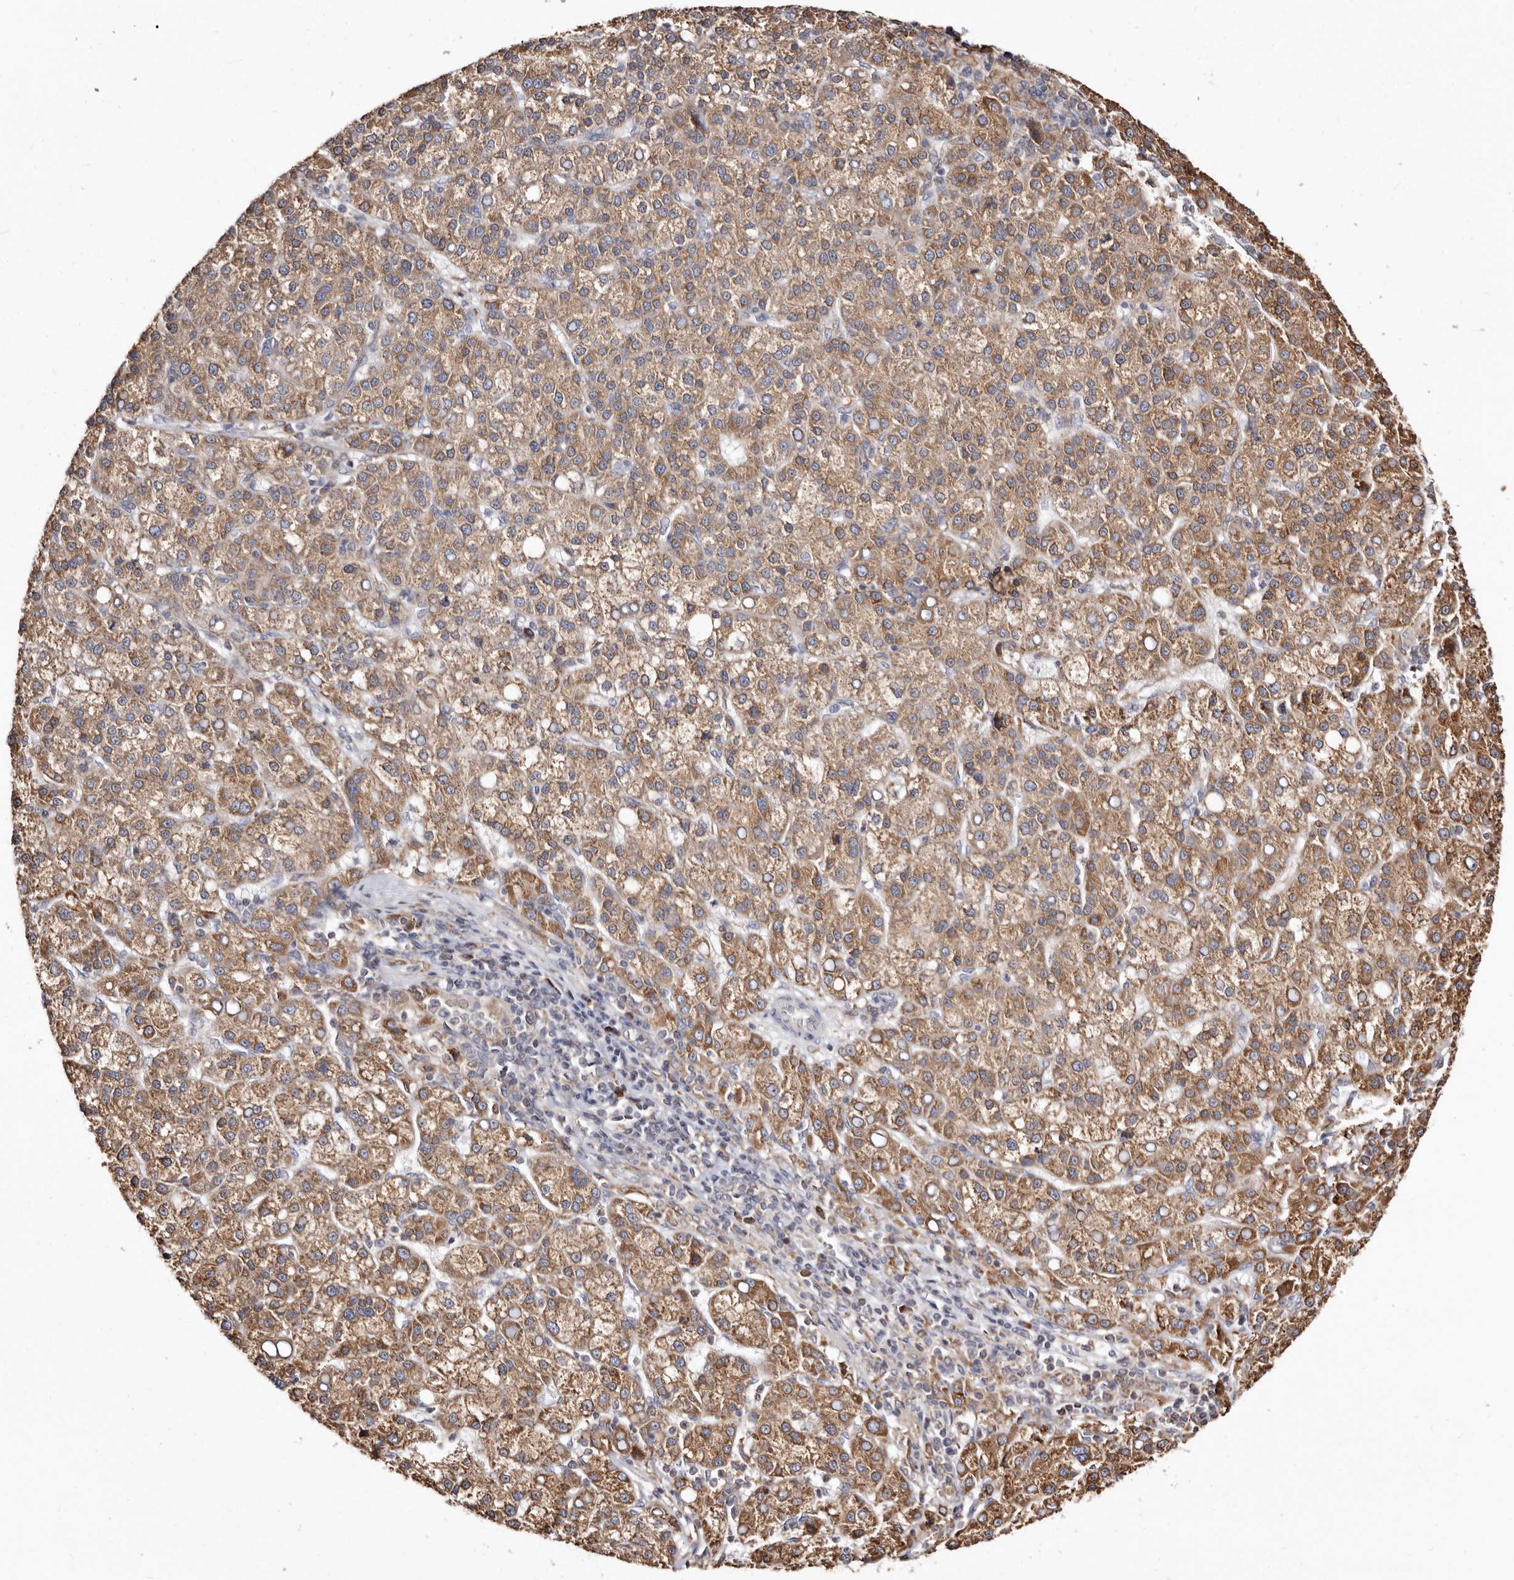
{"staining": {"intensity": "moderate", "quantity": ">75%", "location": "cytoplasmic/membranous"}, "tissue": "liver cancer", "cell_type": "Tumor cells", "image_type": "cancer", "snomed": [{"axis": "morphology", "description": "Carcinoma, Hepatocellular, NOS"}, {"axis": "topography", "description": "Liver"}], "caption": "Tumor cells display medium levels of moderate cytoplasmic/membranous expression in approximately >75% of cells in human hepatocellular carcinoma (liver).", "gene": "ACBD6", "patient": {"sex": "female", "age": 58}}